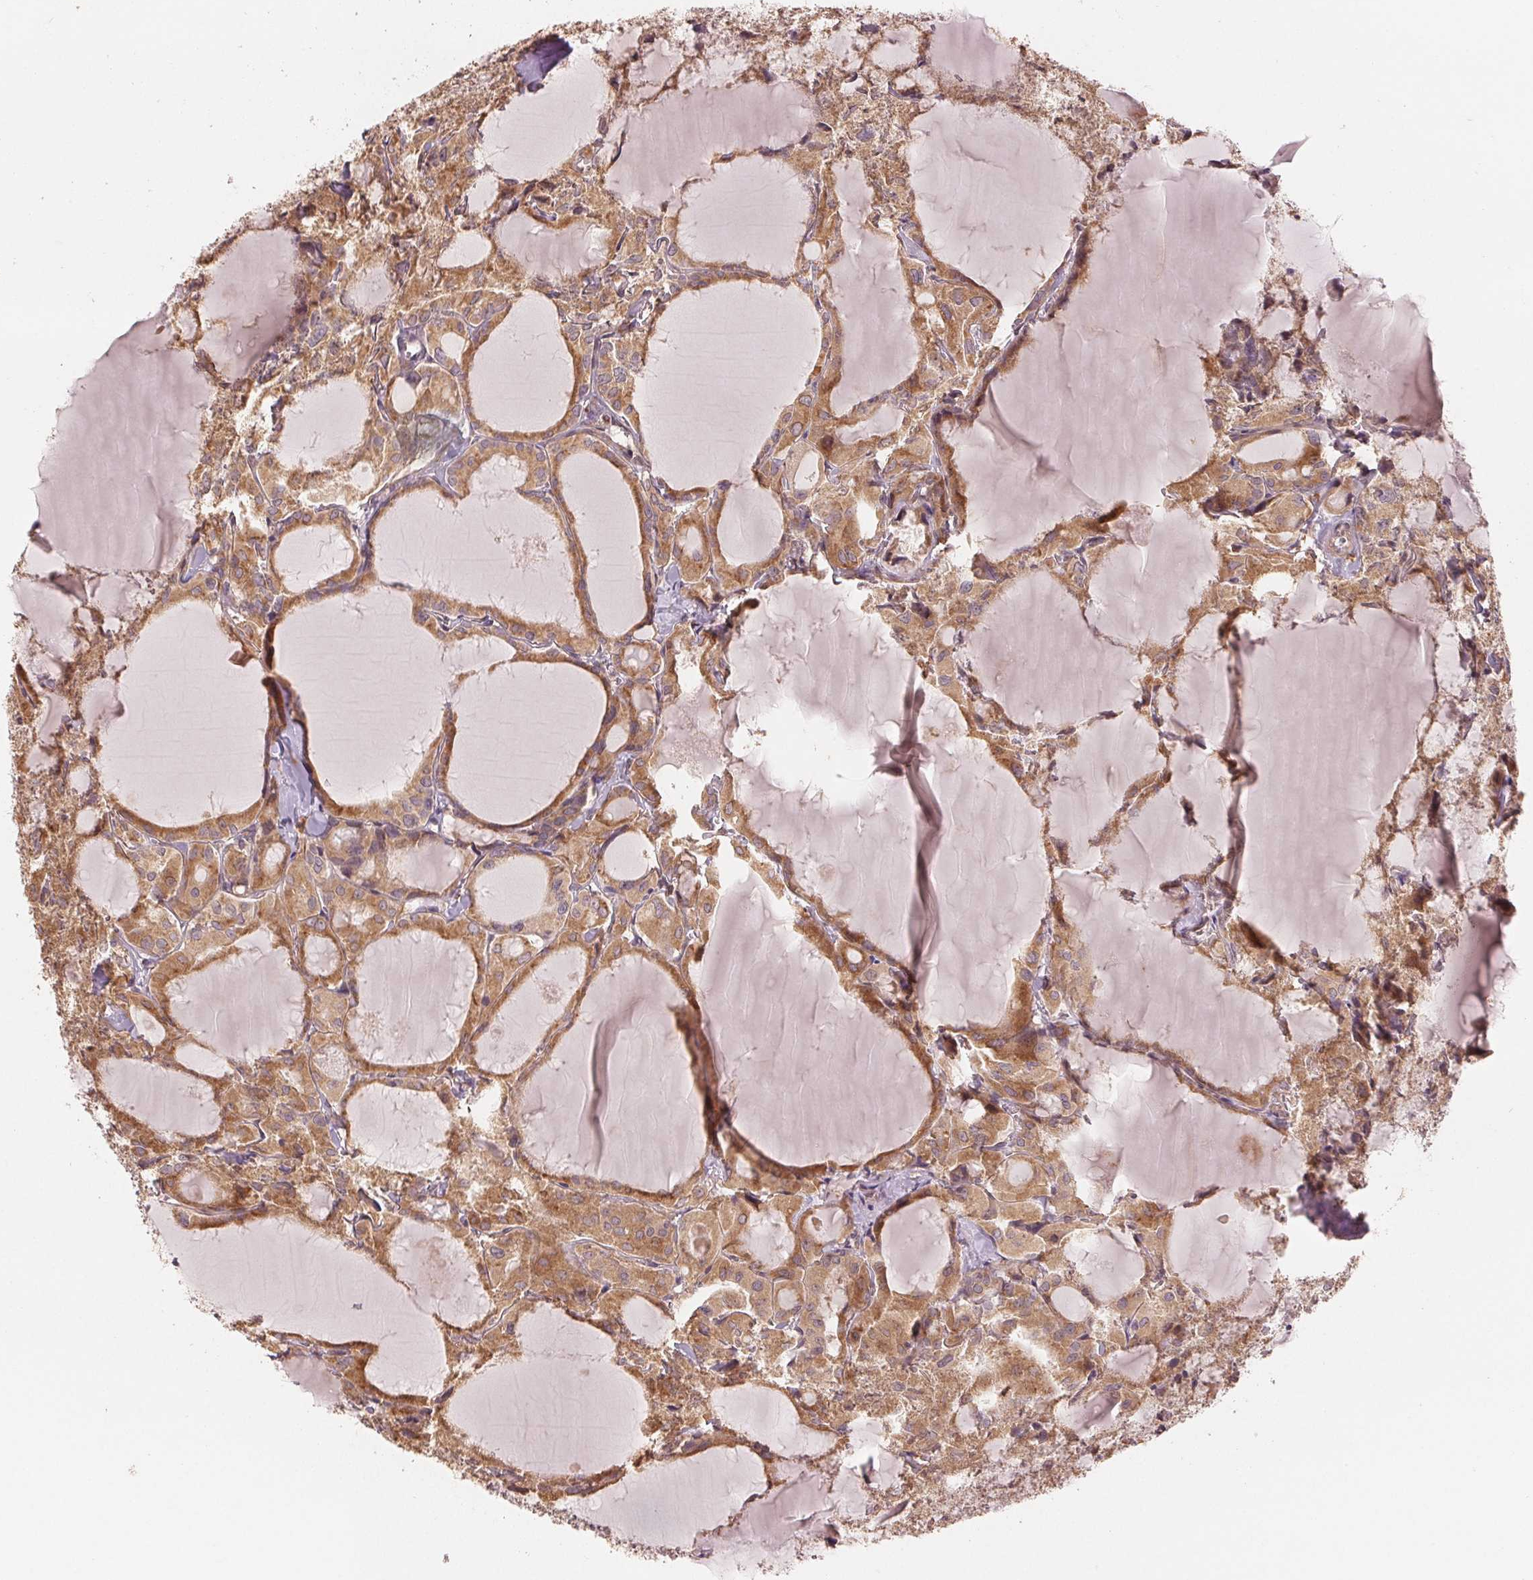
{"staining": {"intensity": "moderate", "quantity": ">75%", "location": "cytoplasmic/membranous"}, "tissue": "thyroid cancer", "cell_type": "Tumor cells", "image_type": "cancer", "snomed": [{"axis": "morphology", "description": "Papillary adenocarcinoma, NOS"}, {"axis": "topography", "description": "Thyroid gland"}], "caption": "High-magnification brightfield microscopy of papillary adenocarcinoma (thyroid) stained with DAB (brown) and counterstained with hematoxylin (blue). tumor cells exhibit moderate cytoplasmic/membranous positivity is seen in approximately>75% of cells. Nuclei are stained in blue.", "gene": "SLC20A1", "patient": {"sex": "male", "age": 87}}